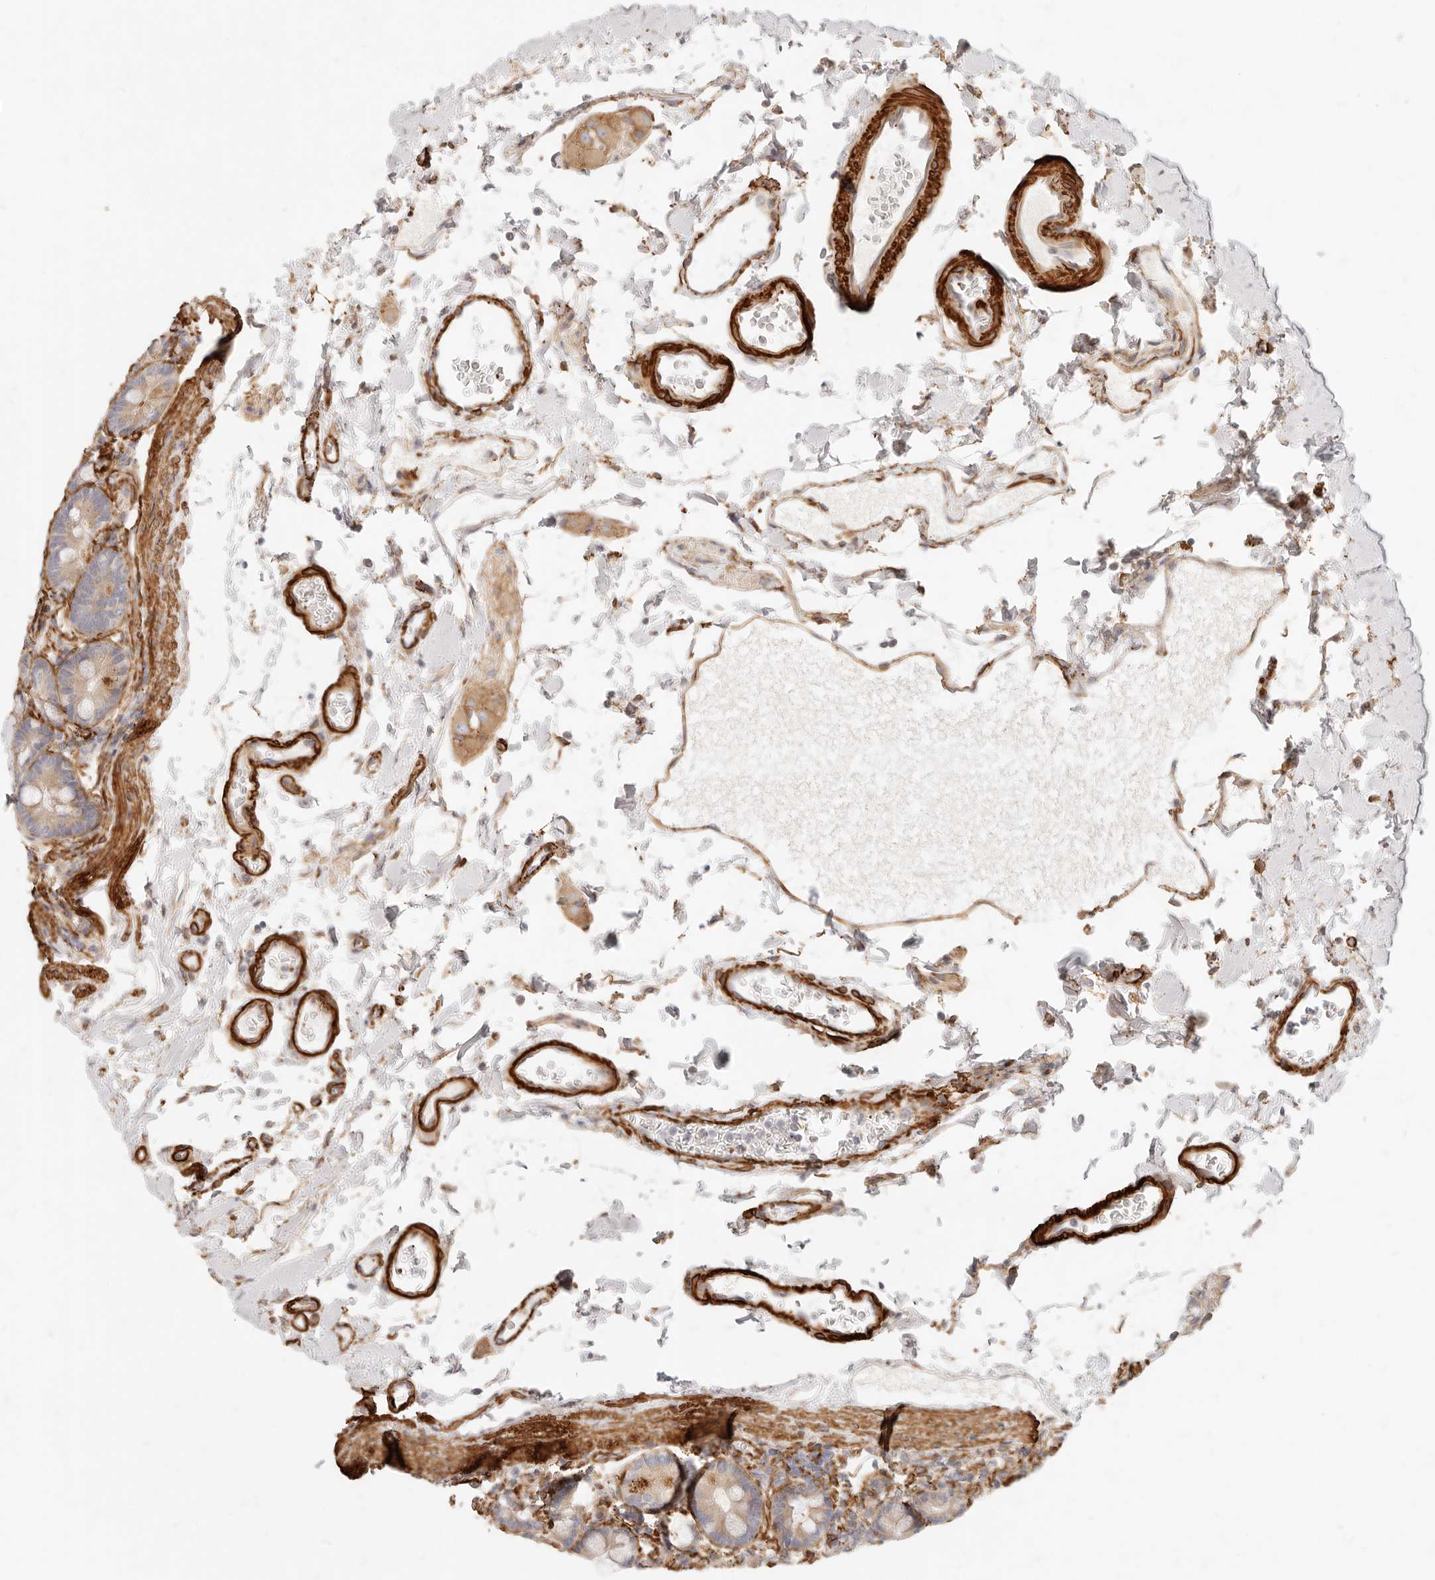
{"staining": {"intensity": "weak", "quantity": ">75%", "location": "cytoplasmic/membranous"}, "tissue": "duodenum", "cell_type": "Glandular cells", "image_type": "normal", "snomed": [{"axis": "morphology", "description": "Normal tissue, NOS"}, {"axis": "morphology", "description": "Adenocarcinoma, NOS"}, {"axis": "topography", "description": "Pancreas"}, {"axis": "topography", "description": "Duodenum"}], "caption": "DAB (3,3'-diaminobenzidine) immunohistochemical staining of normal human duodenum displays weak cytoplasmic/membranous protein staining in about >75% of glandular cells.", "gene": "TMTC2", "patient": {"sex": "male", "age": 50}}